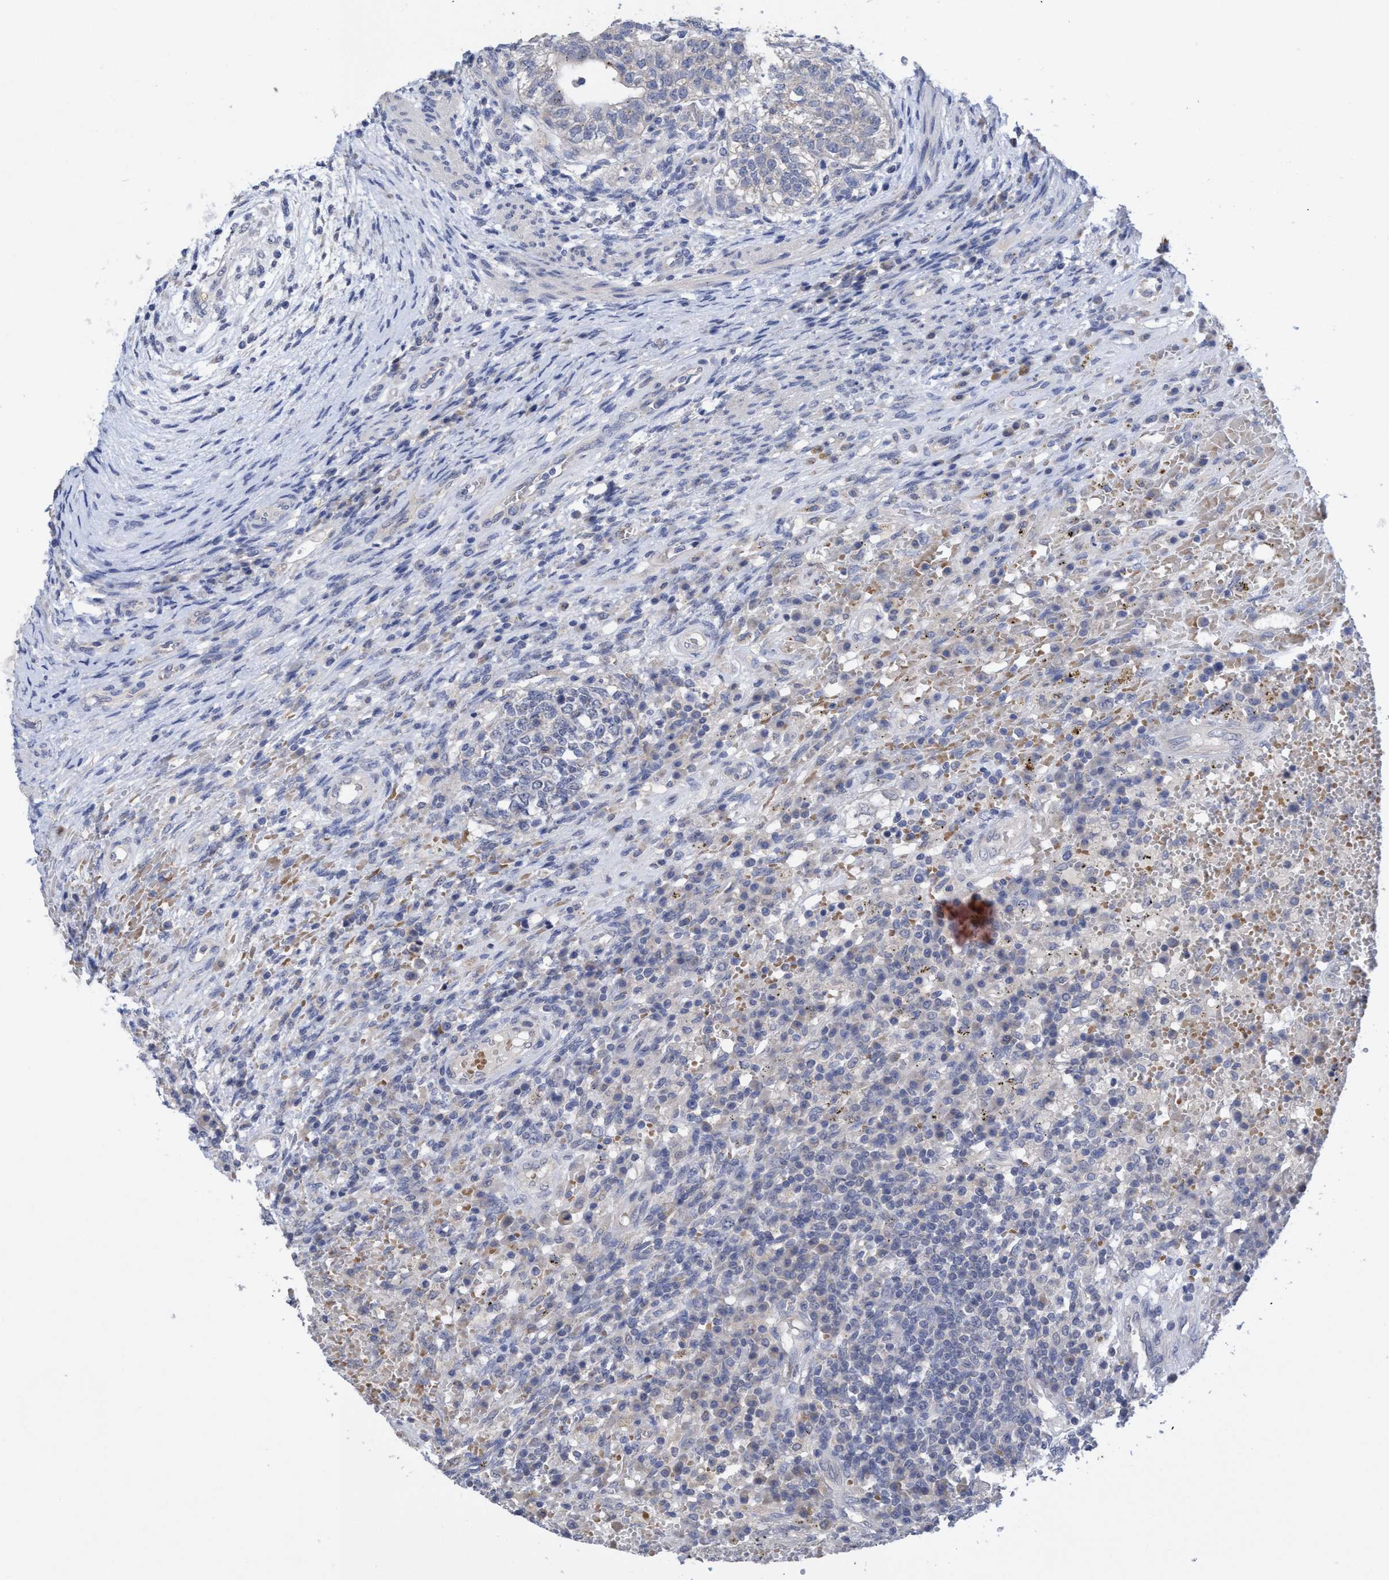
{"staining": {"intensity": "negative", "quantity": "none", "location": "none"}, "tissue": "testis cancer", "cell_type": "Tumor cells", "image_type": "cancer", "snomed": [{"axis": "morphology", "description": "Carcinoma, Embryonal, NOS"}, {"axis": "topography", "description": "Testis"}], "caption": "Immunohistochemical staining of human embryonal carcinoma (testis) shows no significant staining in tumor cells. The staining was performed using DAB (3,3'-diaminobenzidine) to visualize the protein expression in brown, while the nuclei were stained in blue with hematoxylin (Magnification: 20x).", "gene": "SEMA4D", "patient": {"sex": "male", "age": 26}}